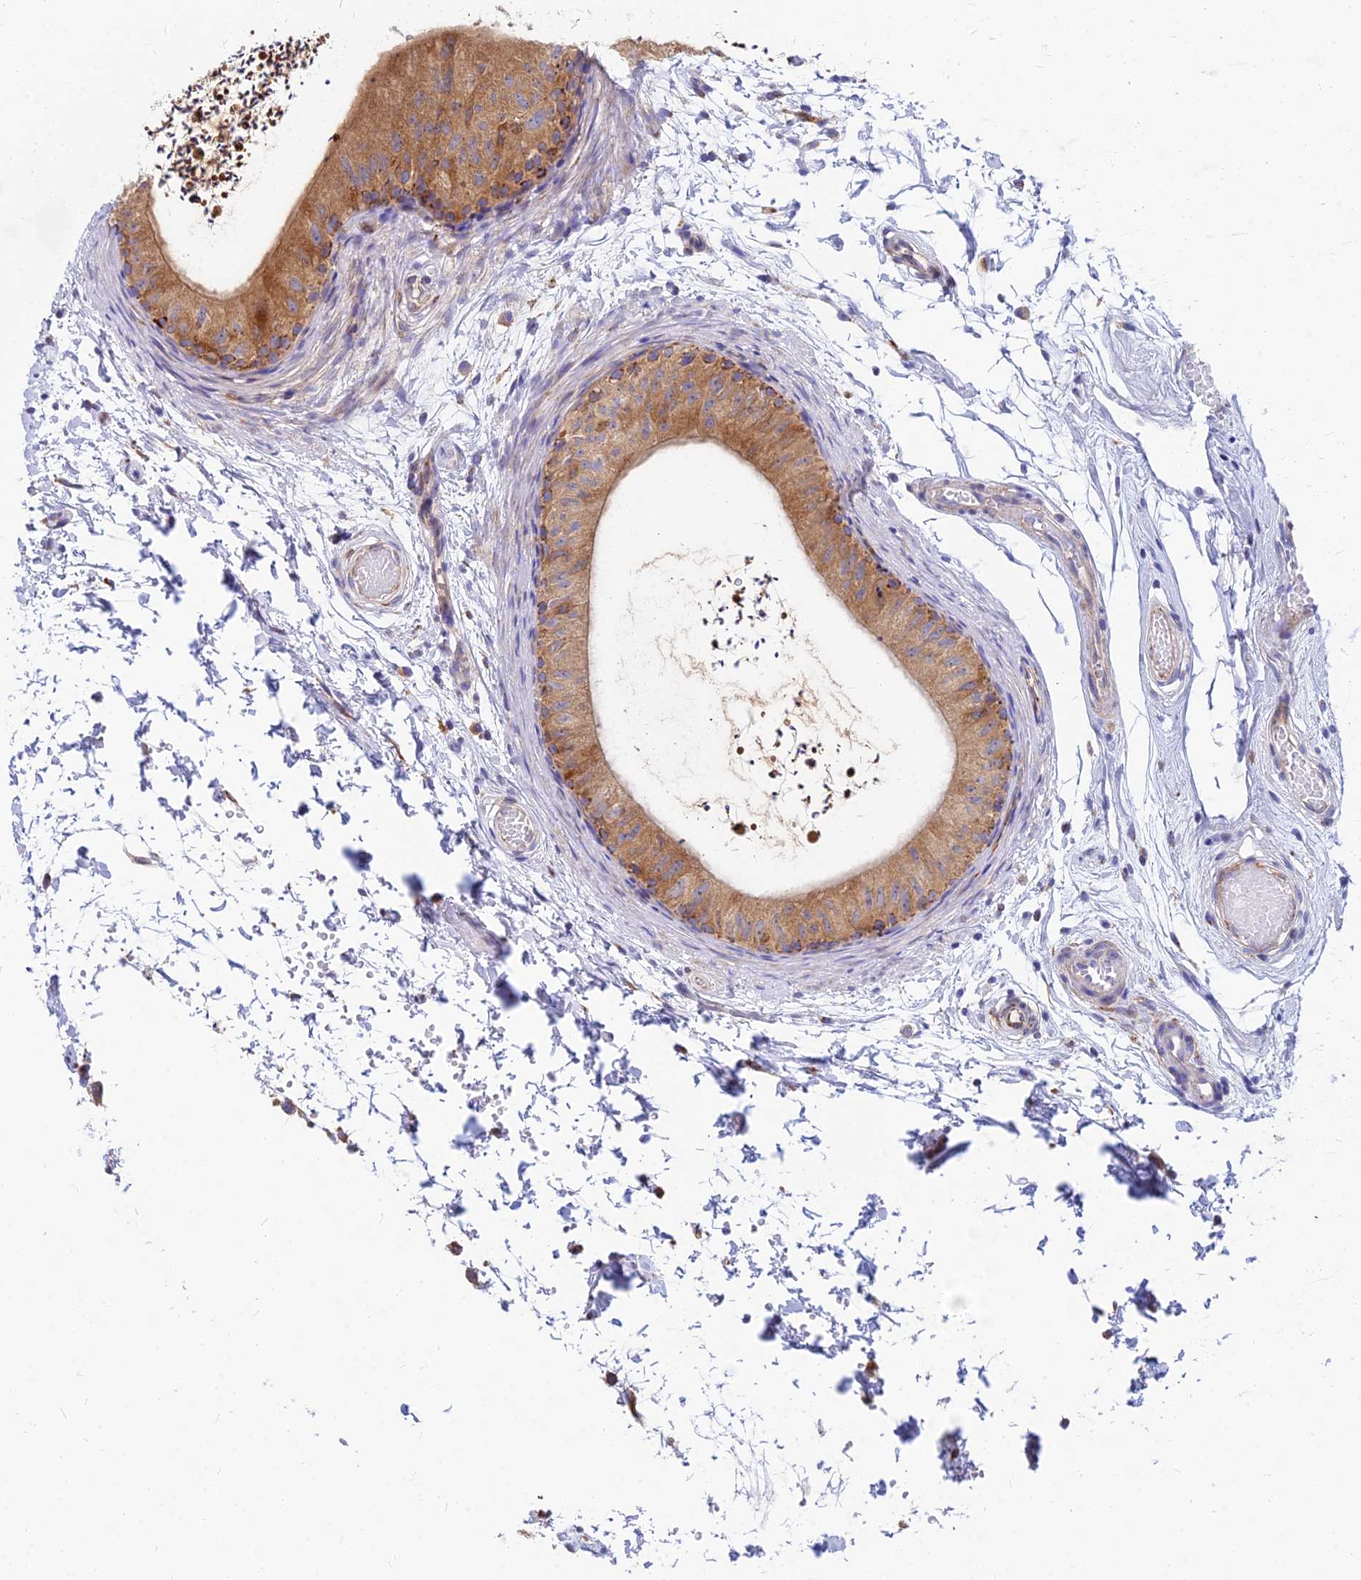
{"staining": {"intensity": "moderate", "quantity": ">75%", "location": "cytoplasmic/membranous"}, "tissue": "epididymis", "cell_type": "Glandular cells", "image_type": "normal", "snomed": [{"axis": "morphology", "description": "Normal tissue, NOS"}, {"axis": "topography", "description": "Epididymis"}], "caption": "High-magnification brightfield microscopy of unremarkable epididymis stained with DAB (brown) and counterstained with hematoxylin (blue). glandular cells exhibit moderate cytoplasmic/membranous expression is seen in about>75% of cells. The staining was performed using DAB to visualize the protein expression in brown, while the nuclei were stained in blue with hematoxylin (Magnification: 20x).", "gene": "CCT6A", "patient": {"sex": "male", "age": 50}}